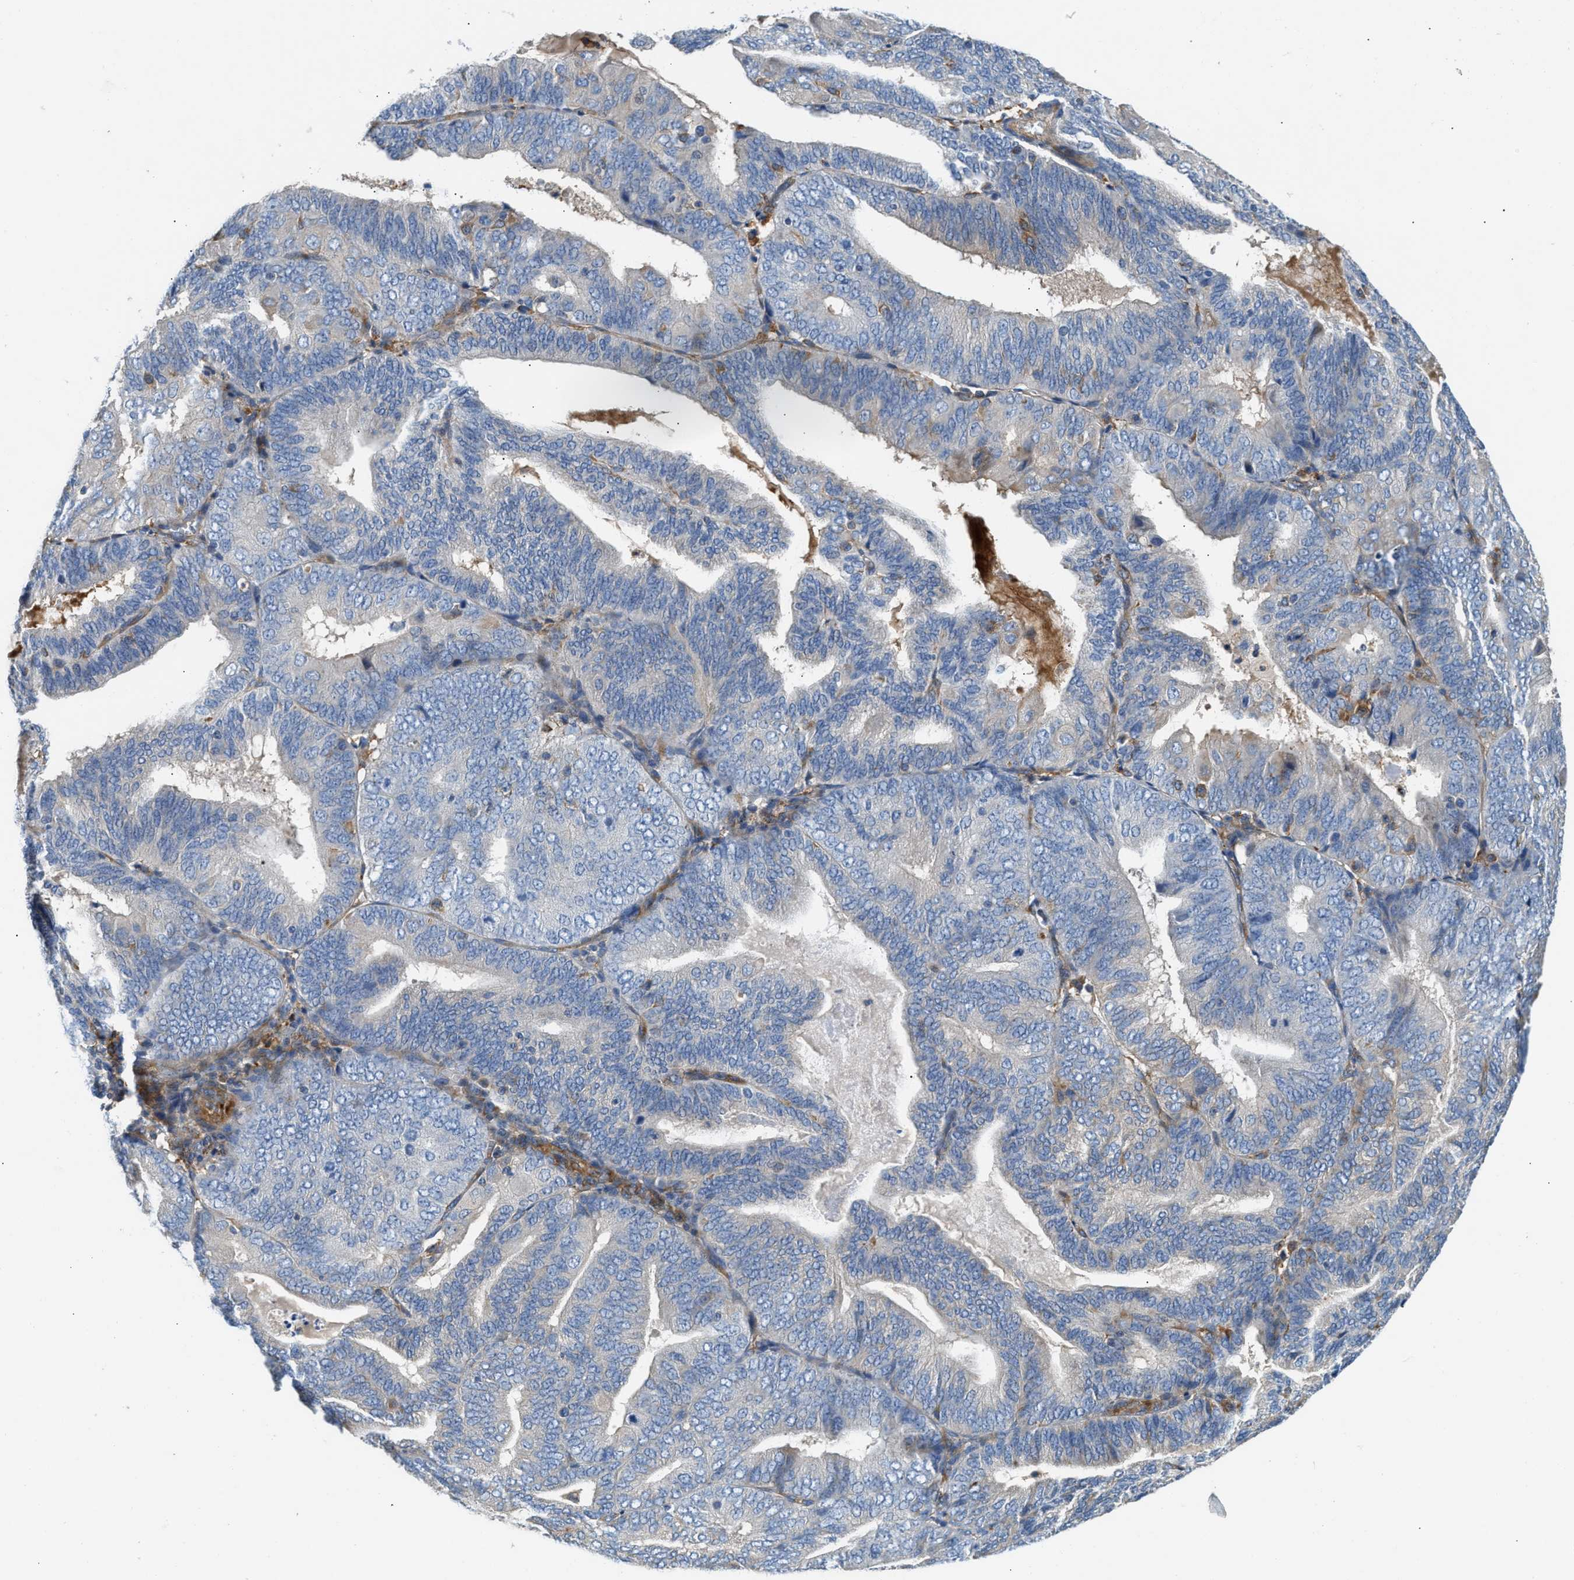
{"staining": {"intensity": "negative", "quantity": "none", "location": "none"}, "tissue": "endometrial cancer", "cell_type": "Tumor cells", "image_type": "cancer", "snomed": [{"axis": "morphology", "description": "Adenocarcinoma, NOS"}, {"axis": "topography", "description": "Endometrium"}], "caption": "DAB (3,3'-diaminobenzidine) immunohistochemical staining of adenocarcinoma (endometrial) exhibits no significant expression in tumor cells.", "gene": "NSUN7", "patient": {"sex": "female", "age": 81}}